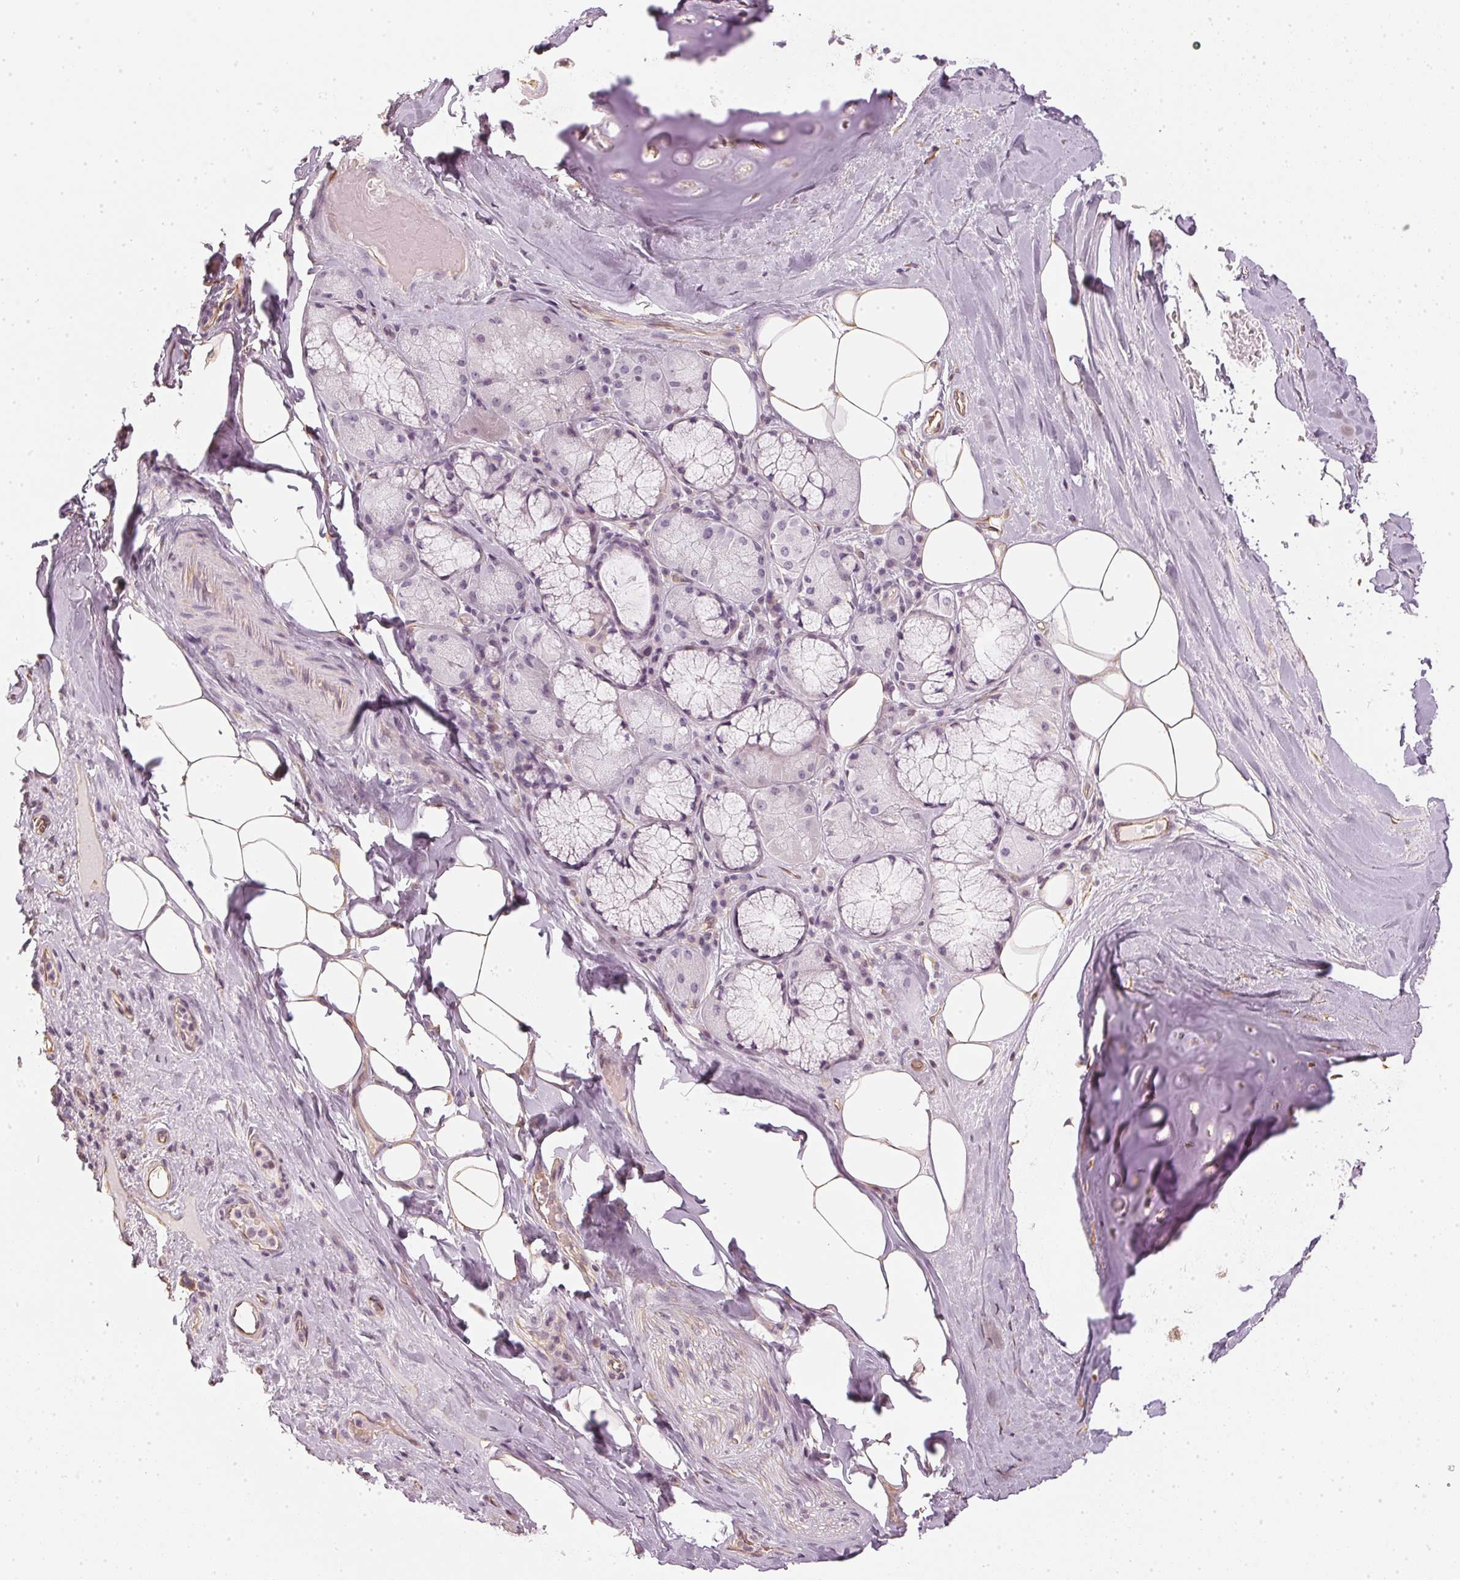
{"staining": {"intensity": "negative", "quantity": "none", "location": "none"}, "tissue": "adipose tissue", "cell_type": "Adipocytes", "image_type": "normal", "snomed": [{"axis": "morphology", "description": "Normal tissue, NOS"}, {"axis": "topography", "description": "Cartilage tissue"}, {"axis": "topography", "description": "Bronchus"}], "caption": "Immunohistochemical staining of benign adipose tissue displays no significant staining in adipocytes.", "gene": "APLP1", "patient": {"sex": "male", "age": 64}}